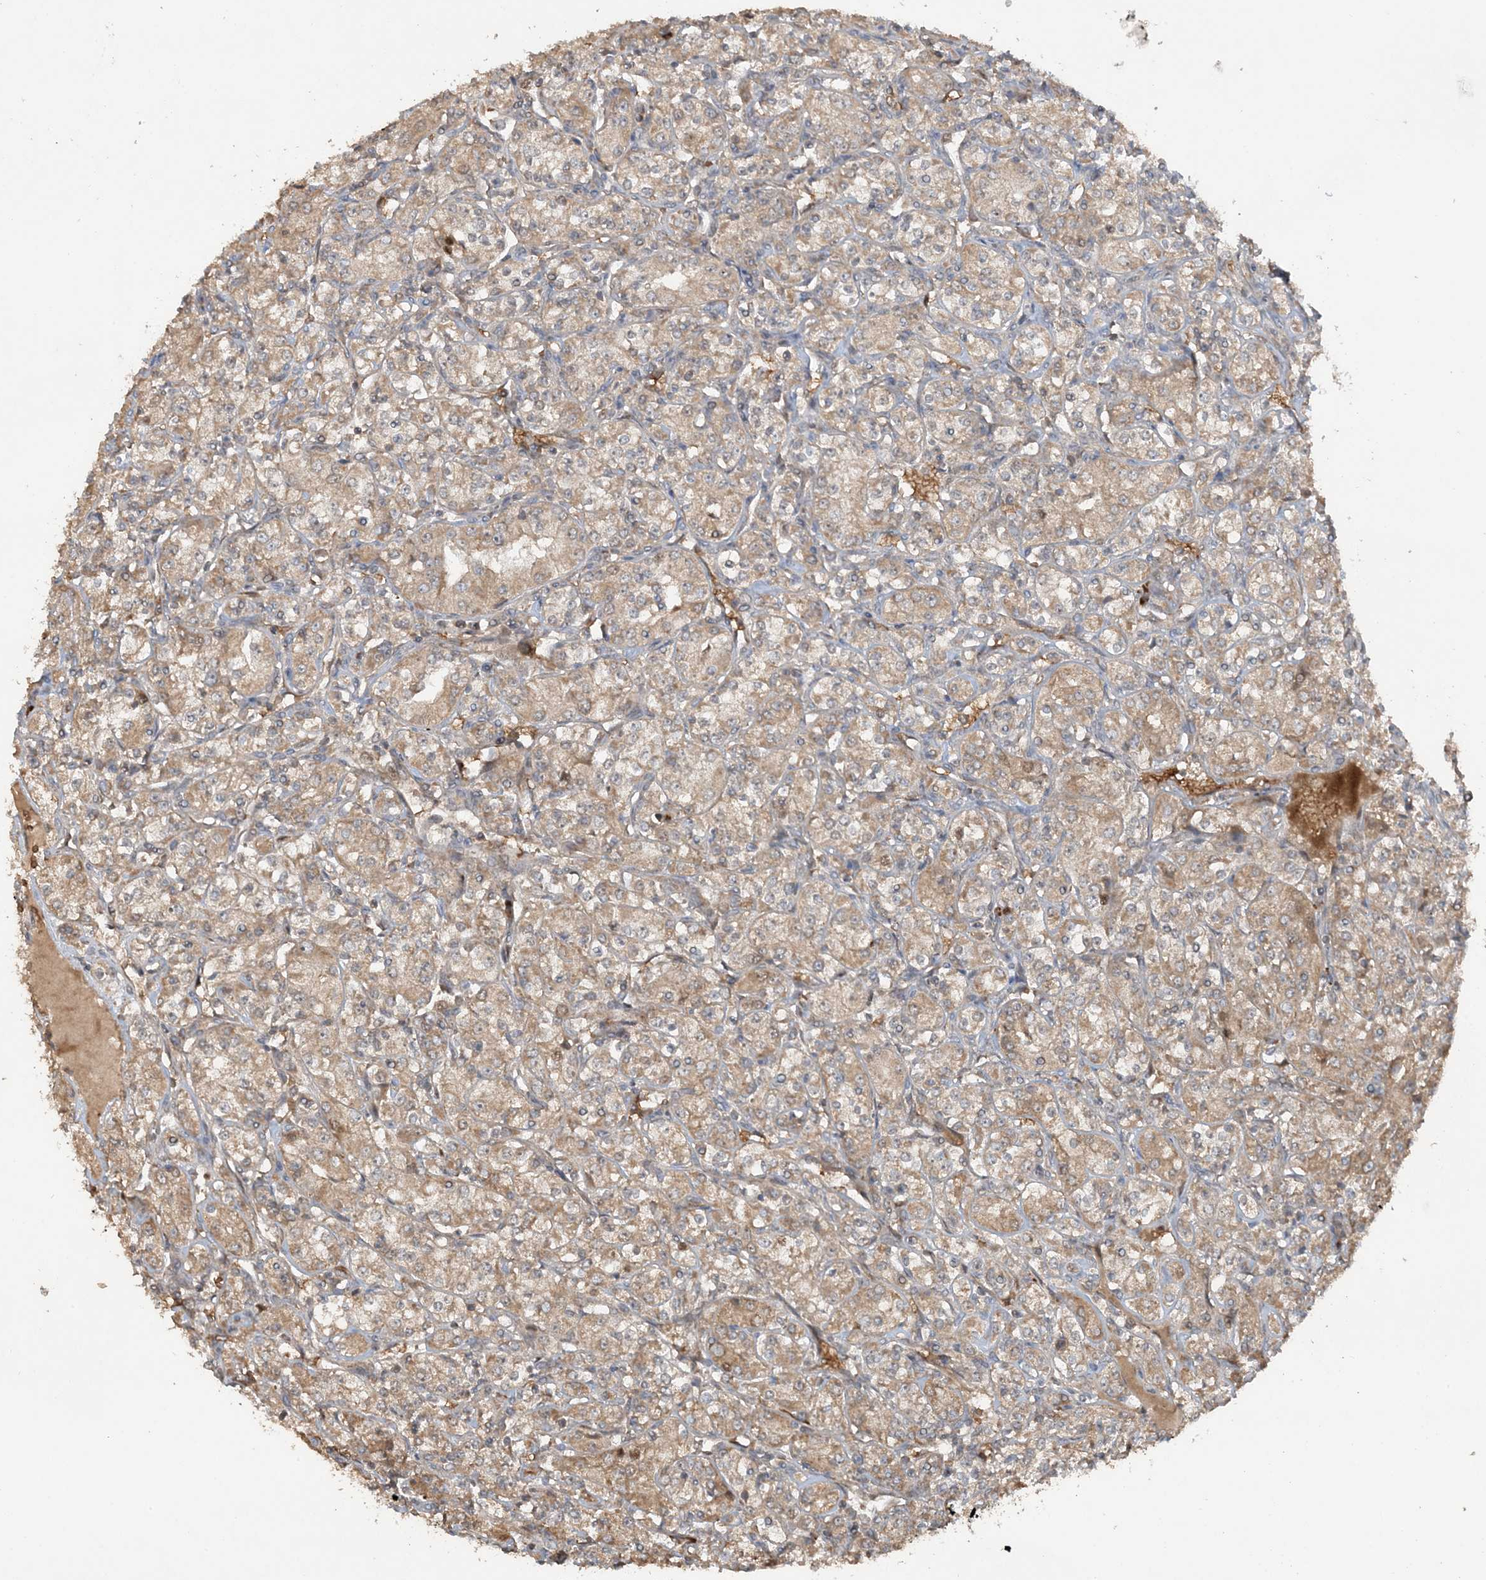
{"staining": {"intensity": "moderate", "quantity": "25%-75%", "location": "cytoplasmic/membranous"}, "tissue": "renal cancer", "cell_type": "Tumor cells", "image_type": "cancer", "snomed": [{"axis": "morphology", "description": "Adenocarcinoma, NOS"}, {"axis": "topography", "description": "Kidney"}], "caption": "A micrograph of human renal cancer (adenocarcinoma) stained for a protein displays moderate cytoplasmic/membranous brown staining in tumor cells. The staining was performed using DAB to visualize the protein expression in brown, while the nuclei were stained in blue with hematoxylin (Magnification: 20x).", "gene": "PUSL1", "patient": {"sex": "male", "age": 77}}